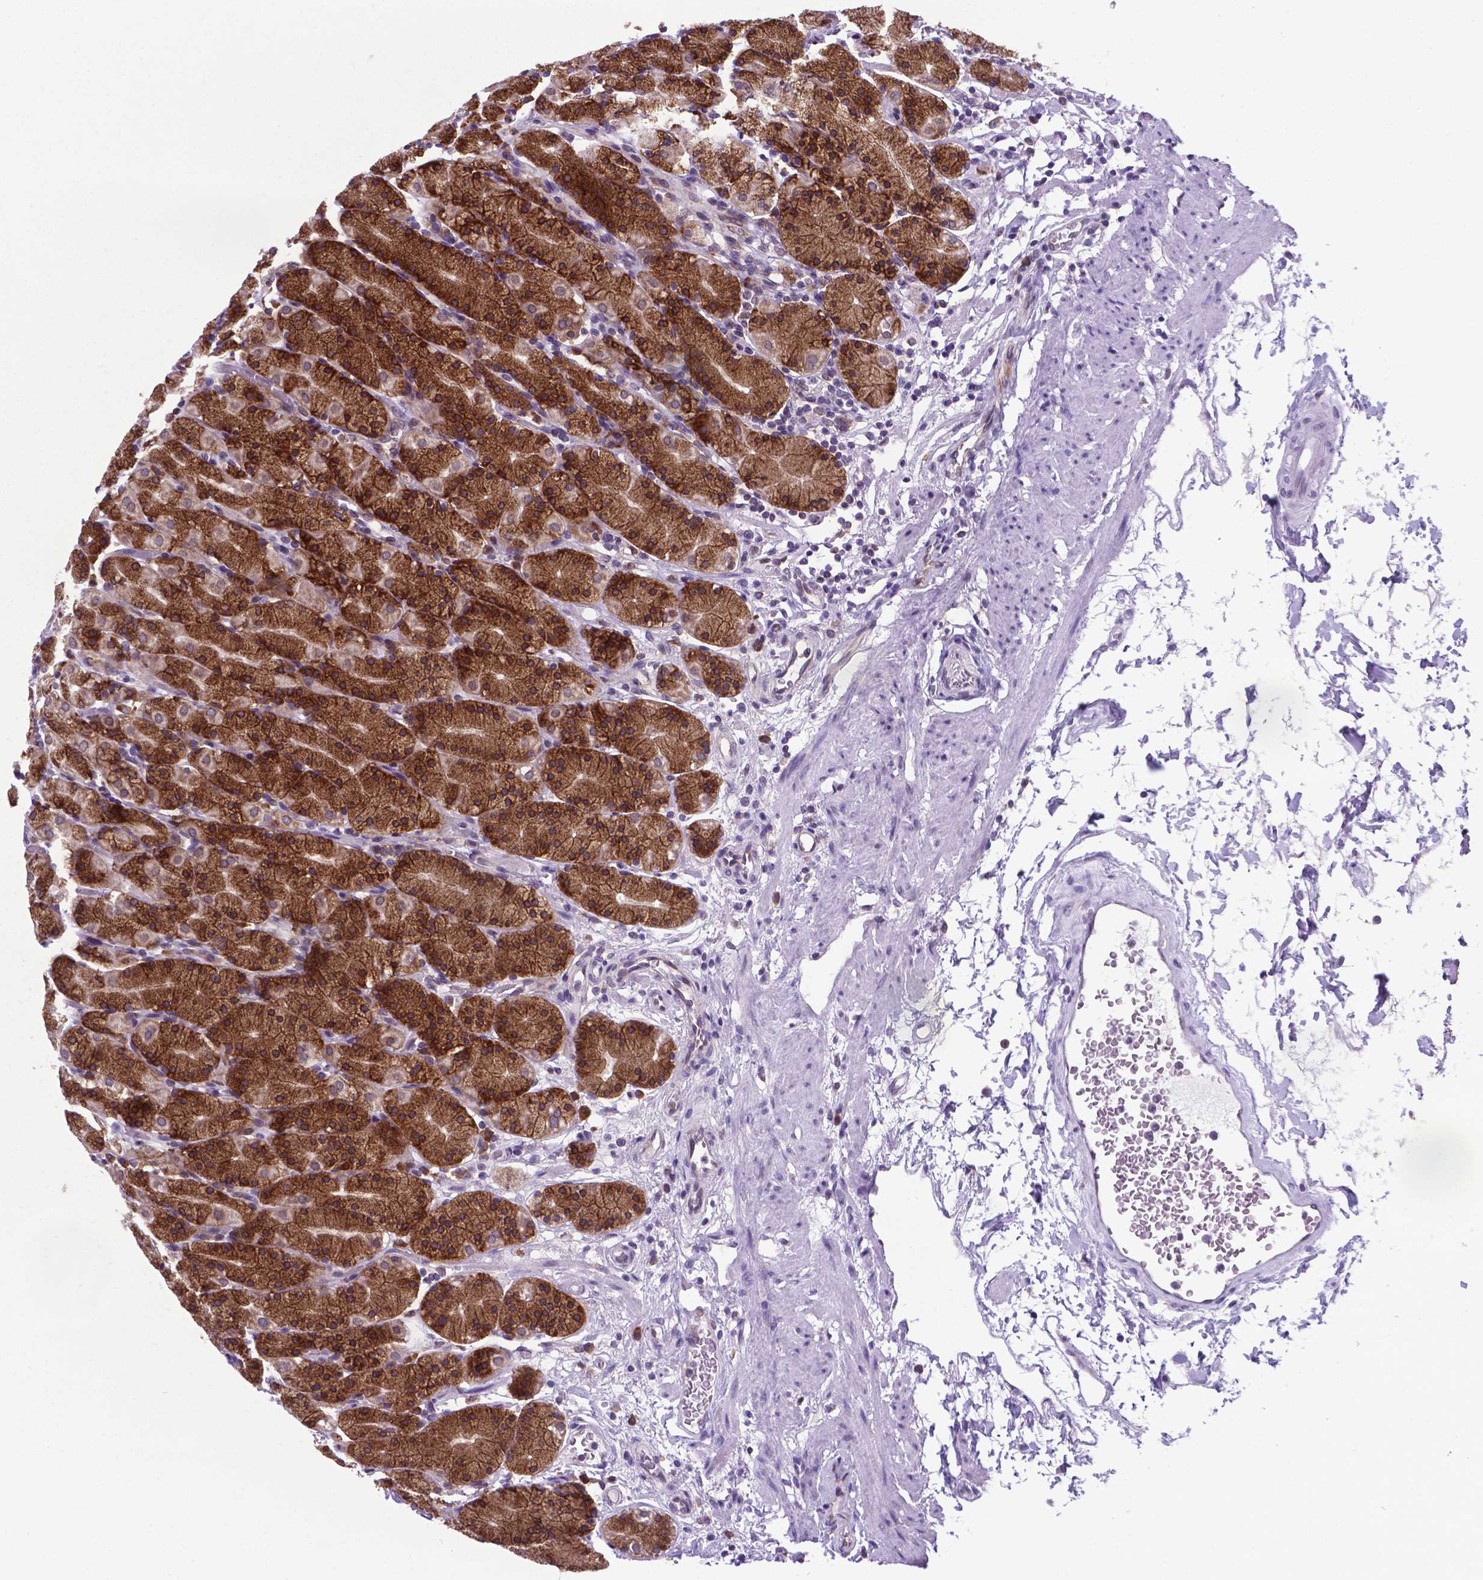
{"staining": {"intensity": "moderate", "quantity": ">75%", "location": "cytoplasmic/membranous"}, "tissue": "stomach", "cell_type": "Glandular cells", "image_type": "normal", "snomed": [{"axis": "morphology", "description": "Normal tissue, NOS"}, {"axis": "topography", "description": "Stomach, upper"}, {"axis": "topography", "description": "Stomach"}], "caption": "This photomicrograph shows IHC staining of normal human stomach, with medium moderate cytoplasmic/membranous positivity in about >75% of glandular cells.", "gene": "ENSG00000269590", "patient": {"sex": "male", "age": 62}}